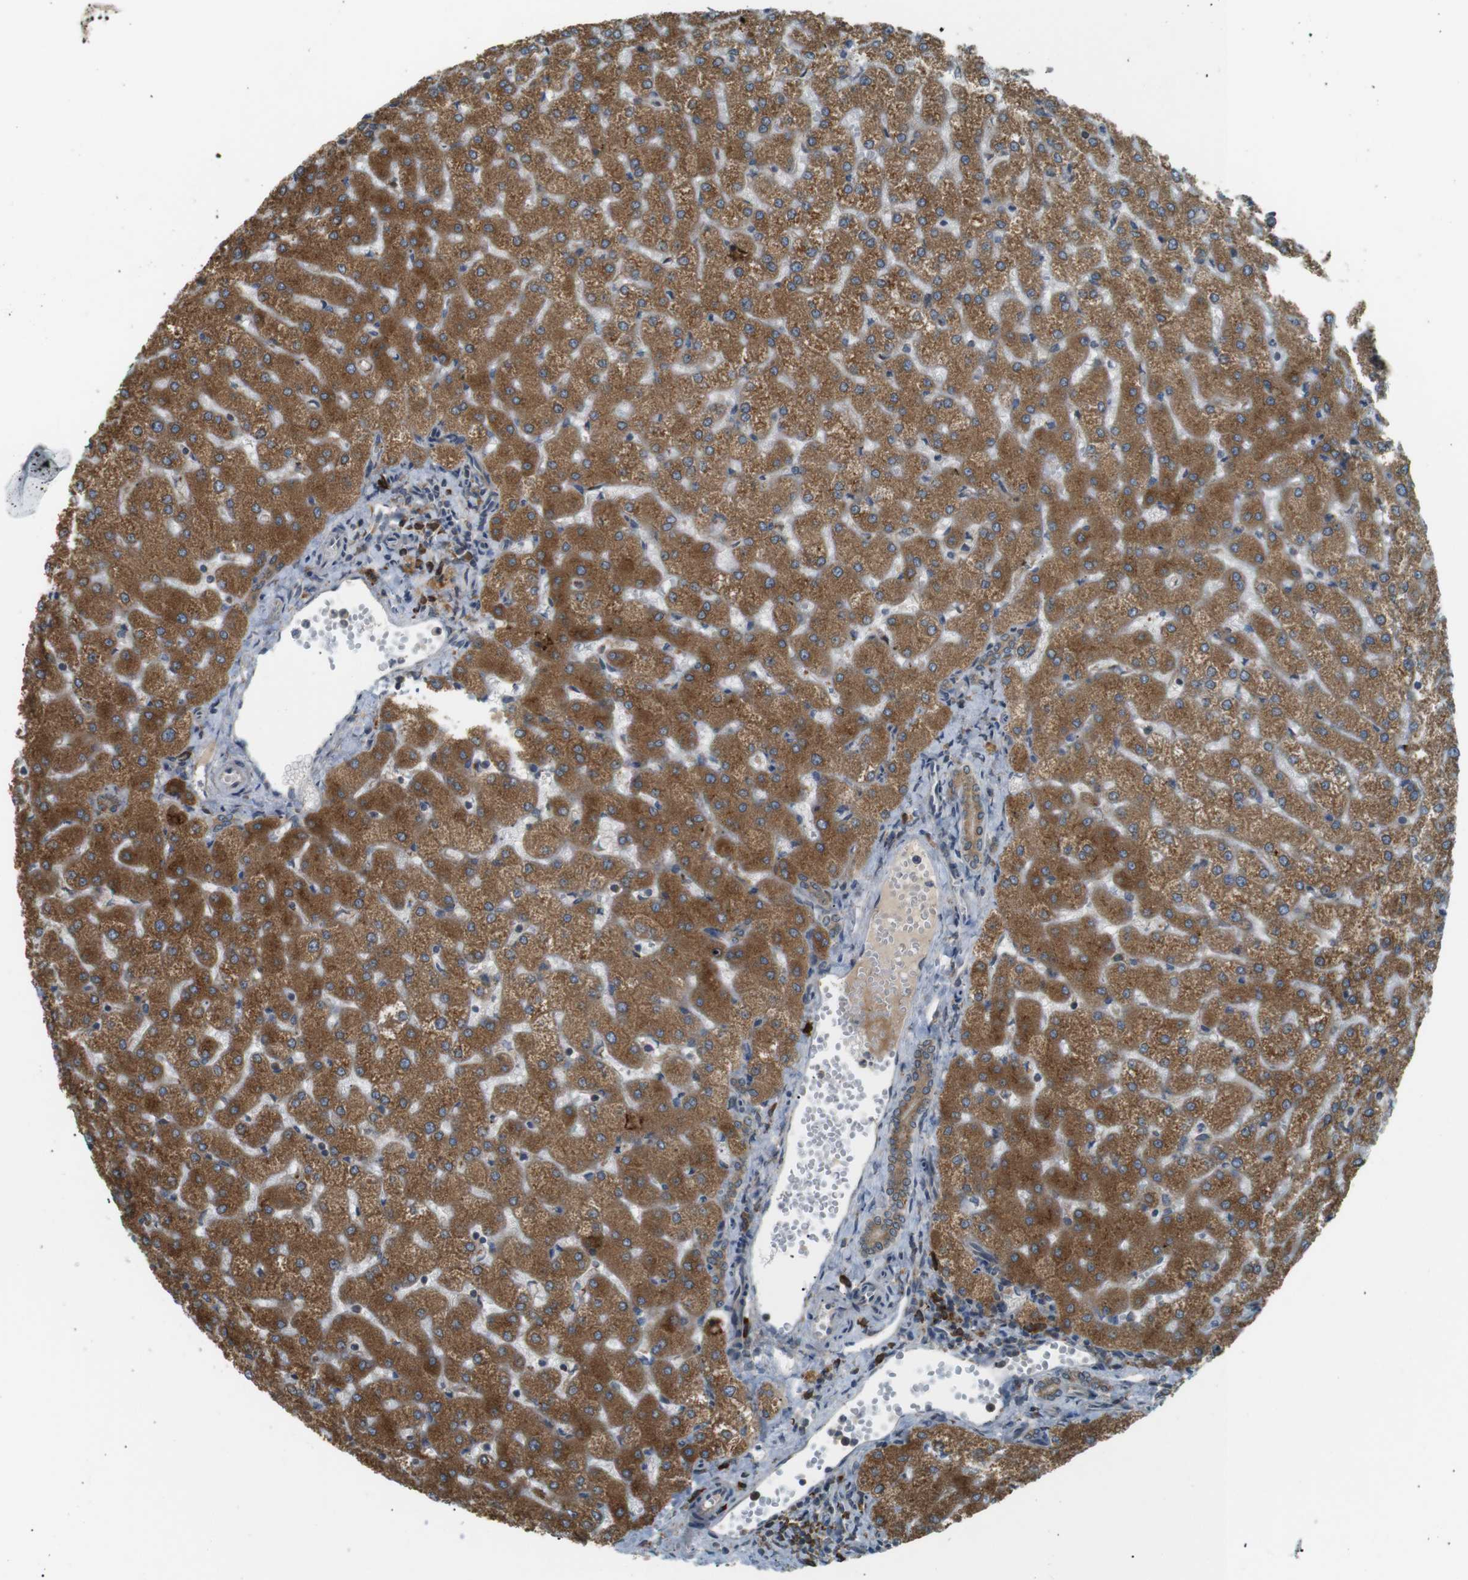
{"staining": {"intensity": "moderate", "quantity": ">75%", "location": "cytoplasmic/membranous"}, "tissue": "liver", "cell_type": "Cholangiocytes", "image_type": "normal", "snomed": [{"axis": "morphology", "description": "Normal tissue, NOS"}, {"axis": "topography", "description": "Liver"}], "caption": "Brown immunohistochemical staining in benign liver demonstrates moderate cytoplasmic/membranous expression in about >75% of cholangiocytes.", "gene": "TMED4", "patient": {"sex": "female", "age": 32}}